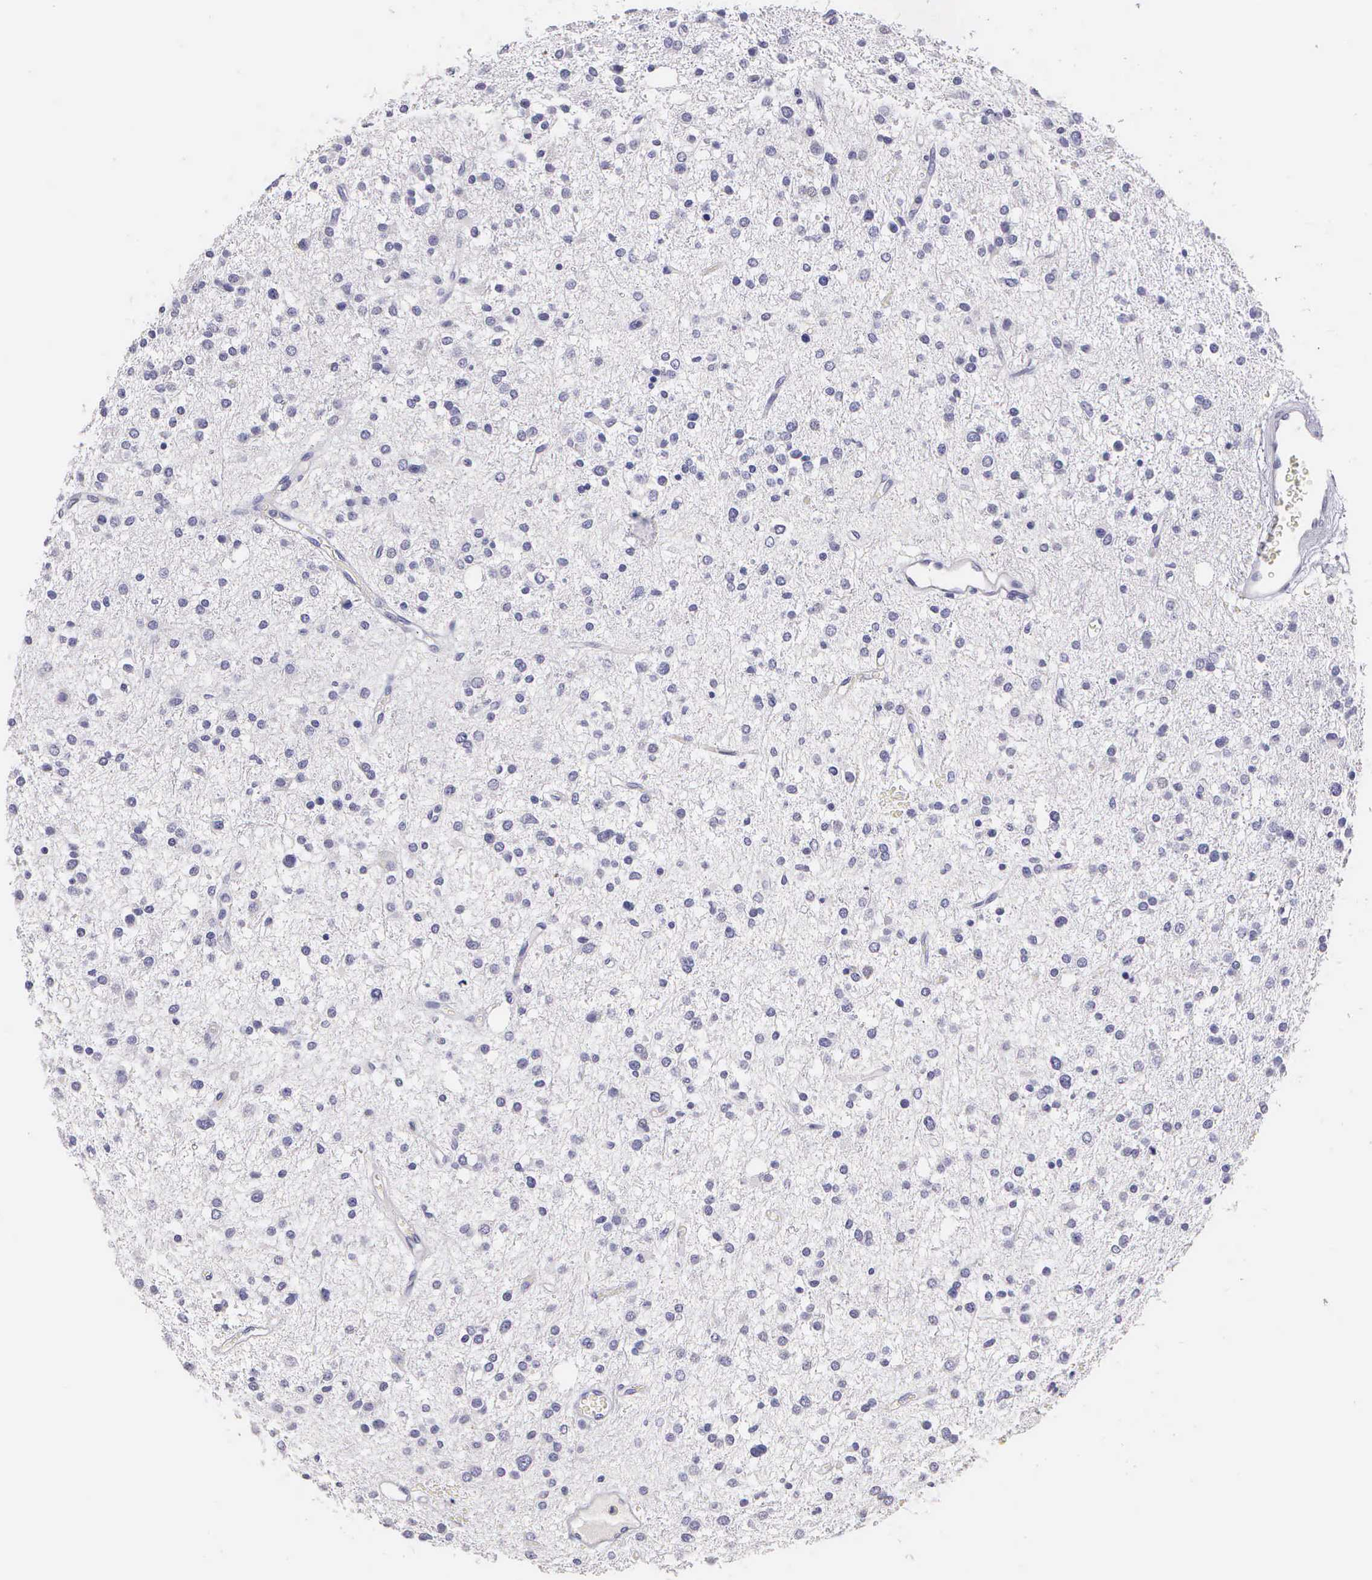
{"staining": {"intensity": "negative", "quantity": "none", "location": "none"}, "tissue": "glioma", "cell_type": "Tumor cells", "image_type": "cancer", "snomed": [{"axis": "morphology", "description": "Glioma, malignant, Low grade"}, {"axis": "topography", "description": "Brain"}], "caption": "This is an immunohistochemistry histopathology image of human glioma. There is no expression in tumor cells.", "gene": "KRT17", "patient": {"sex": "female", "age": 36}}